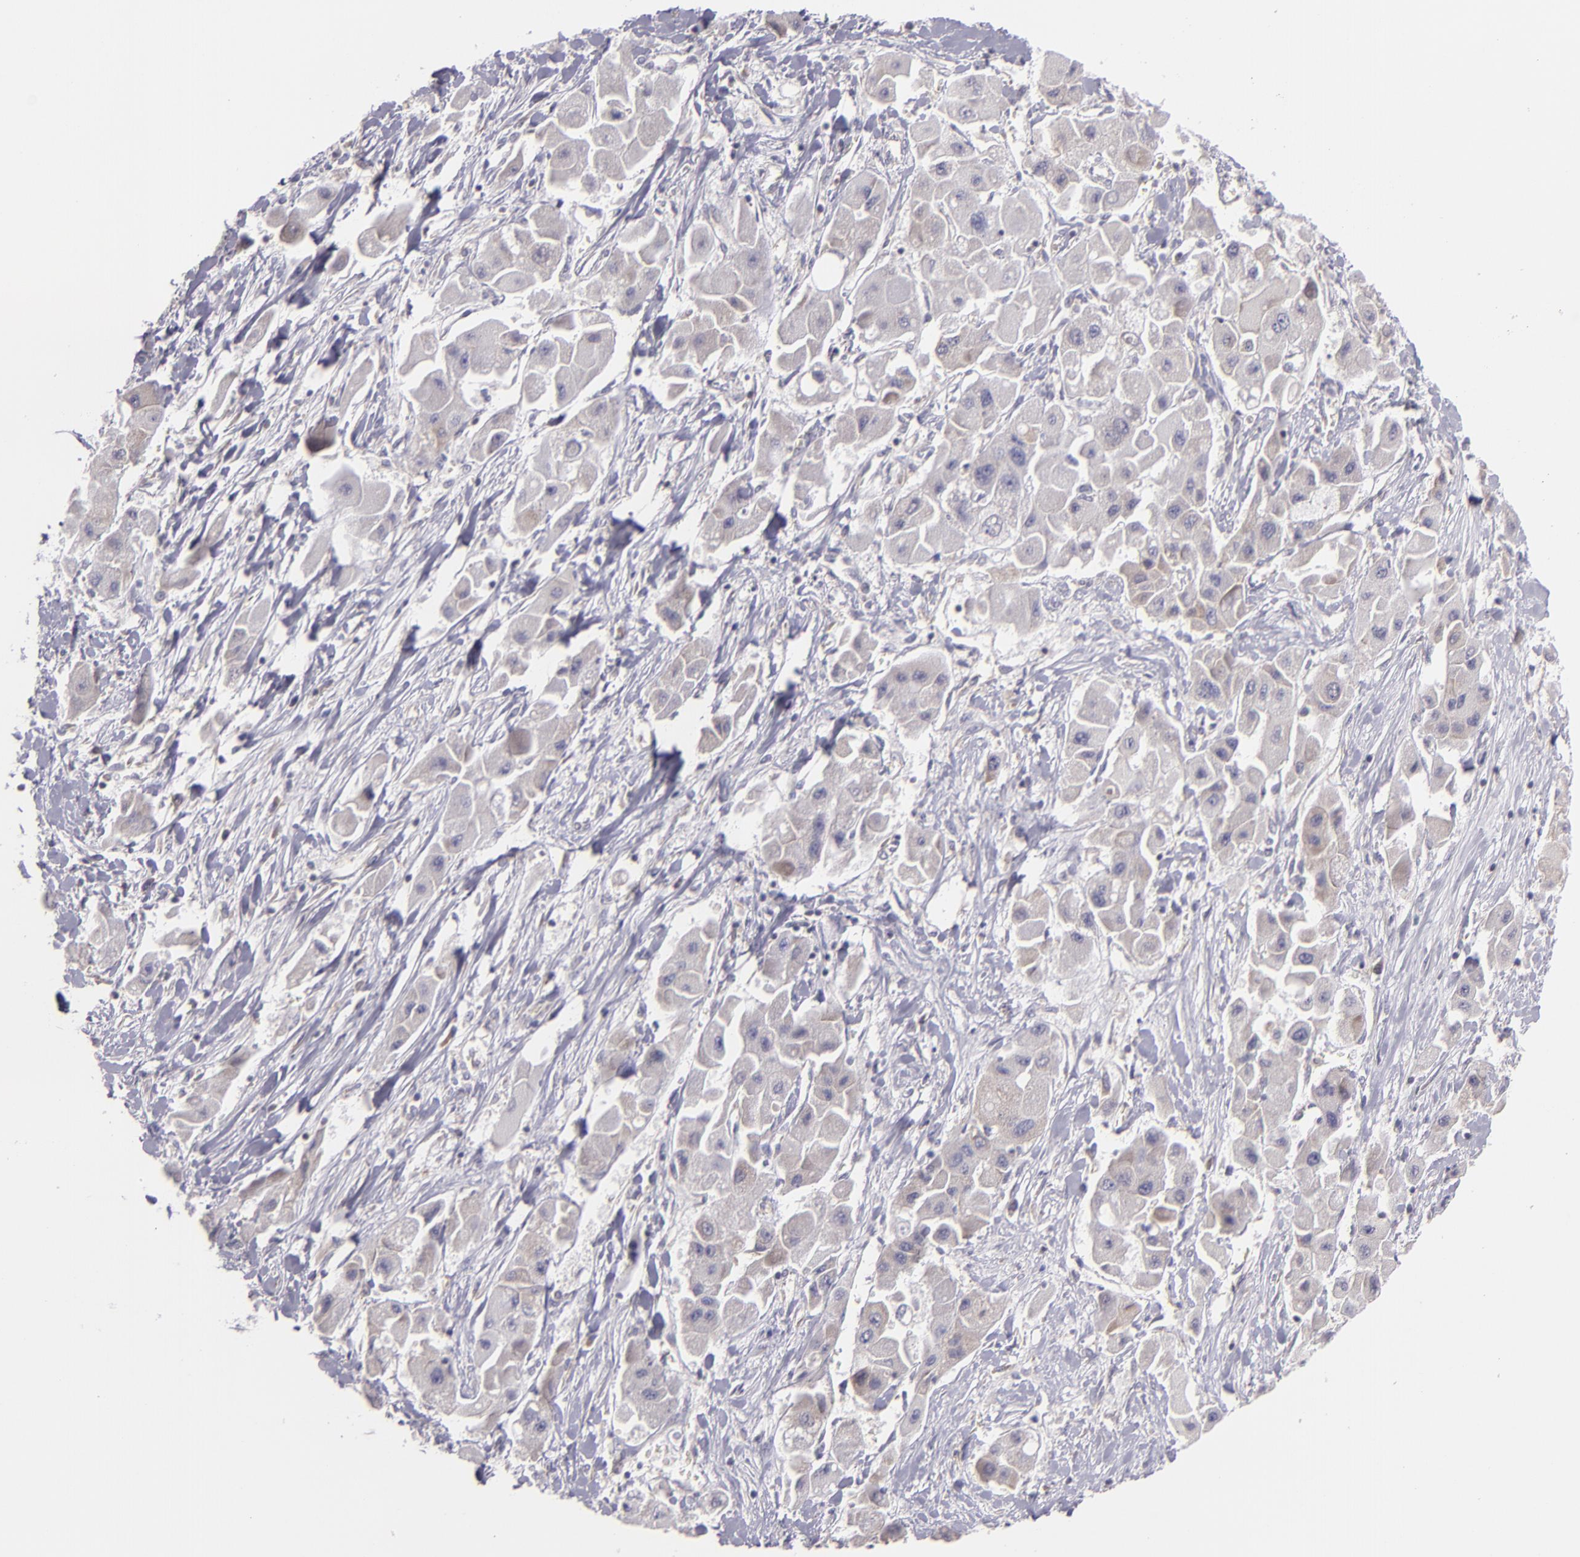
{"staining": {"intensity": "weak", "quantity": "<25%", "location": "cytoplasmic/membranous"}, "tissue": "liver cancer", "cell_type": "Tumor cells", "image_type": "cancer", "snomed": [{"axis": "morphology", "description": "Carcinoma, Hepatocellular, NOS"}, {"axis": "topography", "description": "Liver"}], "caption": "High power microscopy histopathology image of an immunohistochemistry histopathology image of liver hepatocellular carcinoma, revealing no significant positivity in tumor cells. Nuclei are stained in blue.", "gene": "UPF3B", "patient": {"sex": "male", "age": 24}}